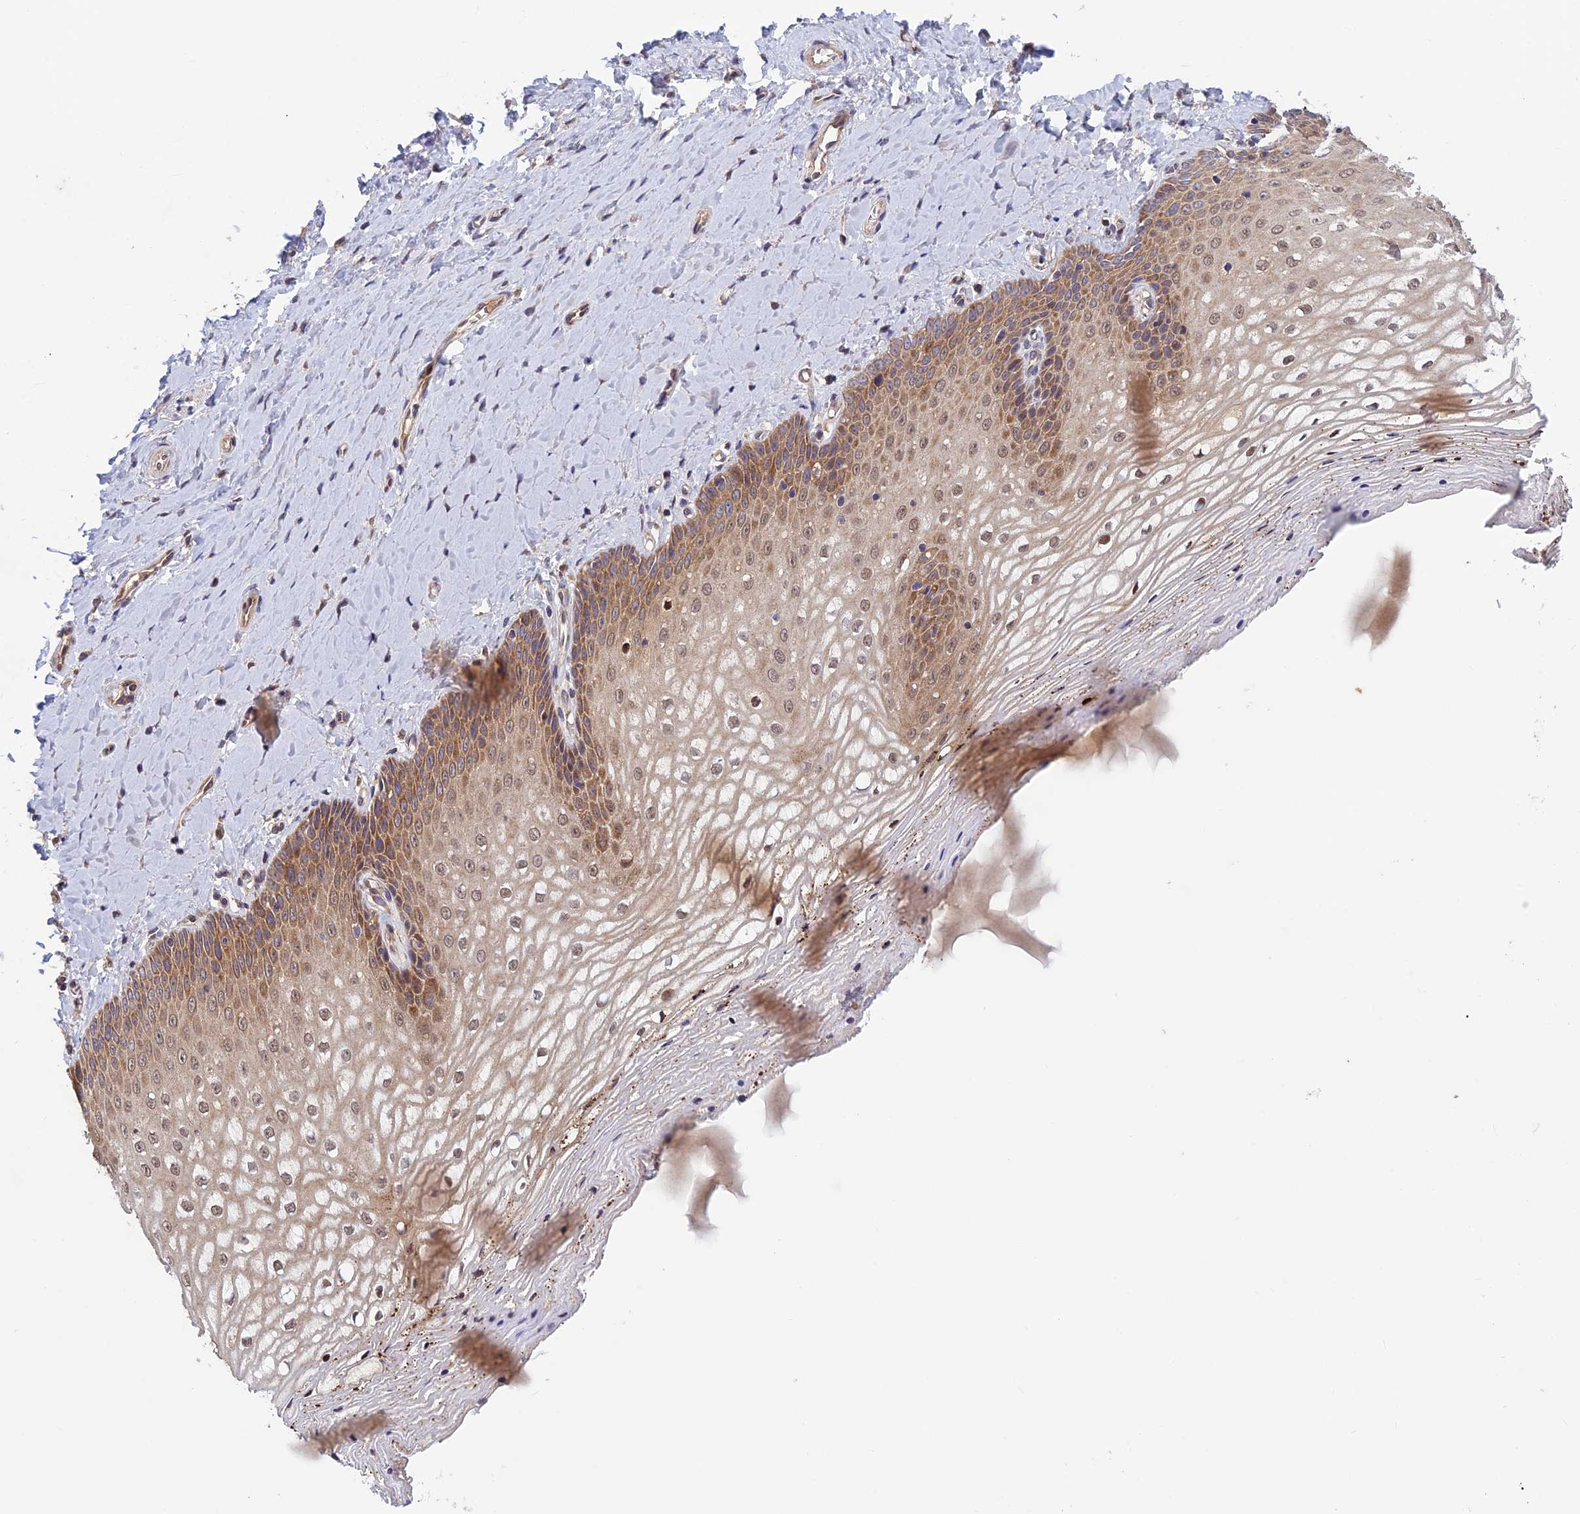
{"staining": {"intensity": "moderate", "quantity": "25%-75%", "location": "cytoplasmic/membranous,nuclear"}, "tissue": "vagina", "cell_type": "Squamous epithelial cells", "image_type": "normal", "snomed": [{"axis": "morphology", "description": "Normal tissue, NOS"}, {"axis": "topography", "description": "Vagina"}], "caption": "High-power microscopy captured an IHC photomicrograph of normal vagina, revealing moderate cytoplasmic/membranous,nuclear positivity in about 25%-75% of squamous epithelial cells. Using DAB (3,3'-diaminobenzidine) (brown) and hematoxylin (blue) stains, captured at high magnification using brightfield microscopy.", "gene": "CCDC15", "patient": {"sex": "female", "age": 65}}